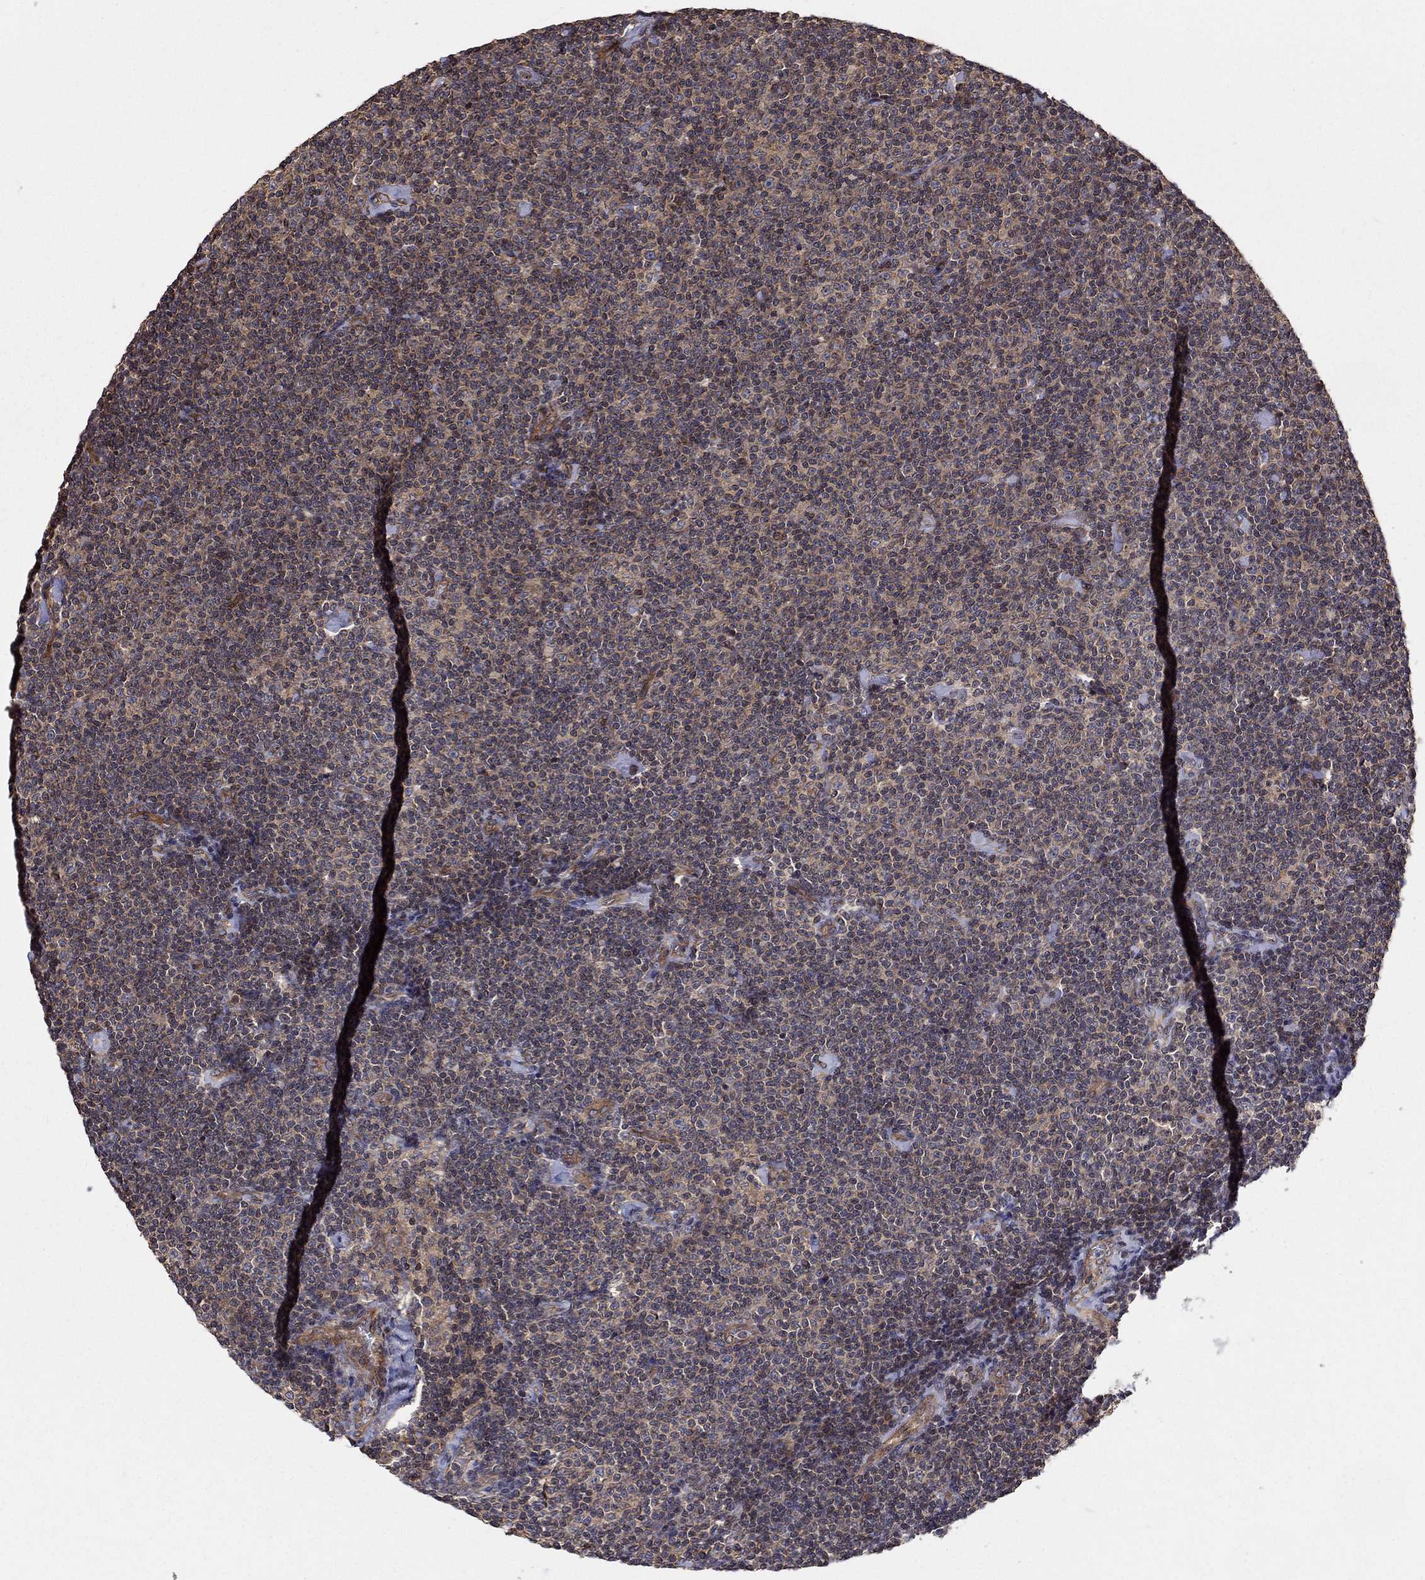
{"staining": {"intensity": "weak", "quantity": ">75%", "location": "cytoplasmic/membranous"}, "tissue": "lymphoma", "cell_type": "Tumor cells", "image_type": "cancer", "snomed": [{"axis": "morphology", "description": "Malignant lymphoma, non-Hodgkin's type, Low grade"}, {"axis": "topography", "description": "Lymph node"}], "caption": "Tumor cells reveal low levels of weak cytoplasmic/membranous staining in approximately >75% of cells in lymphoma. (DAB (3,3'-diaminobenzidine) = brown stain, brightfield microscopy at high magnification).", "gene": "BMERB1", "patient": {"sex": "male", "age": 81}}